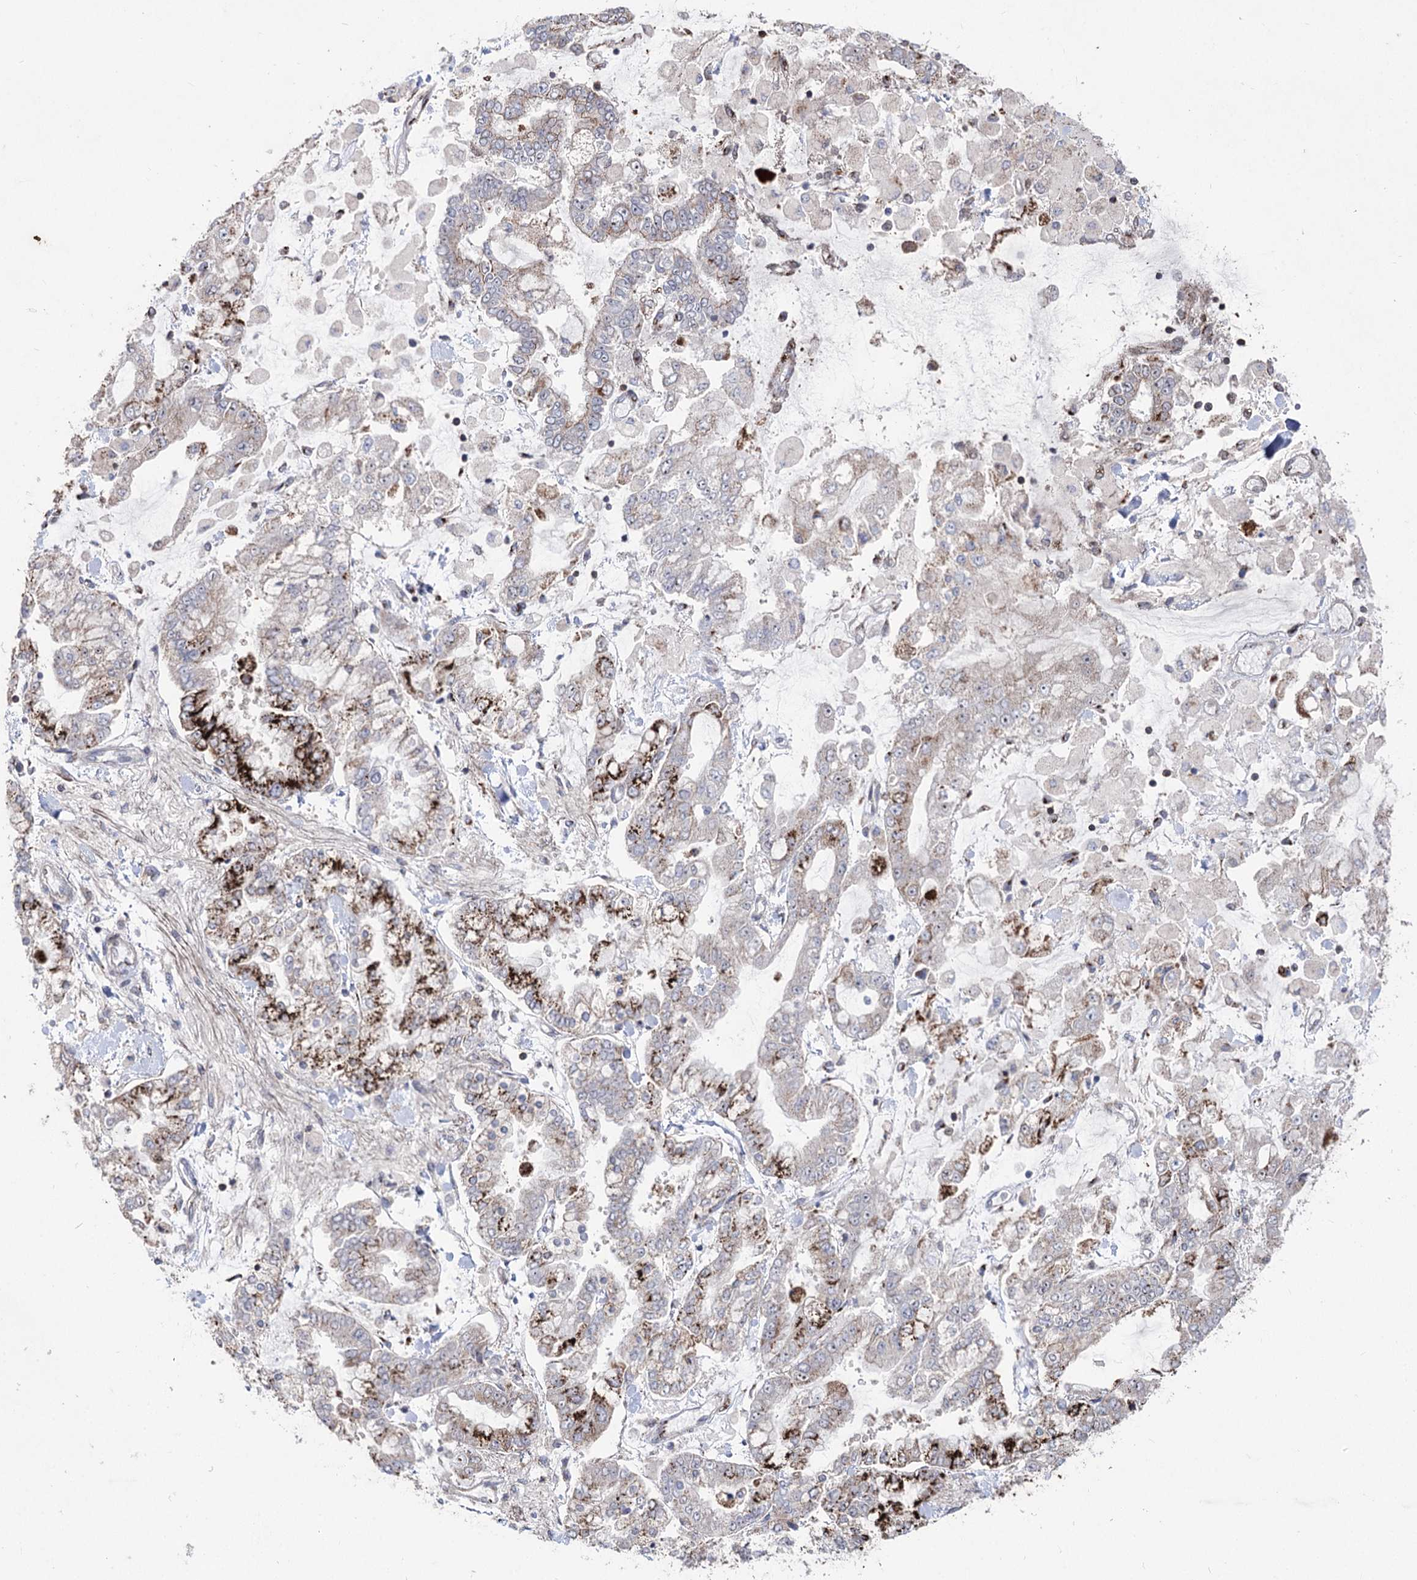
{"staining": {"intensity": "strong", "quantity": "25%-75%", "location": "cytoplasmic/membranous"}, "tissue": "stomach cancer", "cell_type": "Tumor cells", "image_type": "cancer", "snomed": [{"axis": "morphology", "description": "Normal tissue, NOS"}, {"axis": "morphology", "description": "Adenocarcinoma, NOS"}, {"axis": "topography", "description": "Stomach, upper"}, {"axis": "topography", "description": "Stomach"}], "caption": "Protein staining of stomach cancer tissue displays strong cytoplasmic/membranous staining in about 25%-75% of tumor cells.", "gene": "ARHGAP20", "patient": {"sex": "male", "age": 76}}